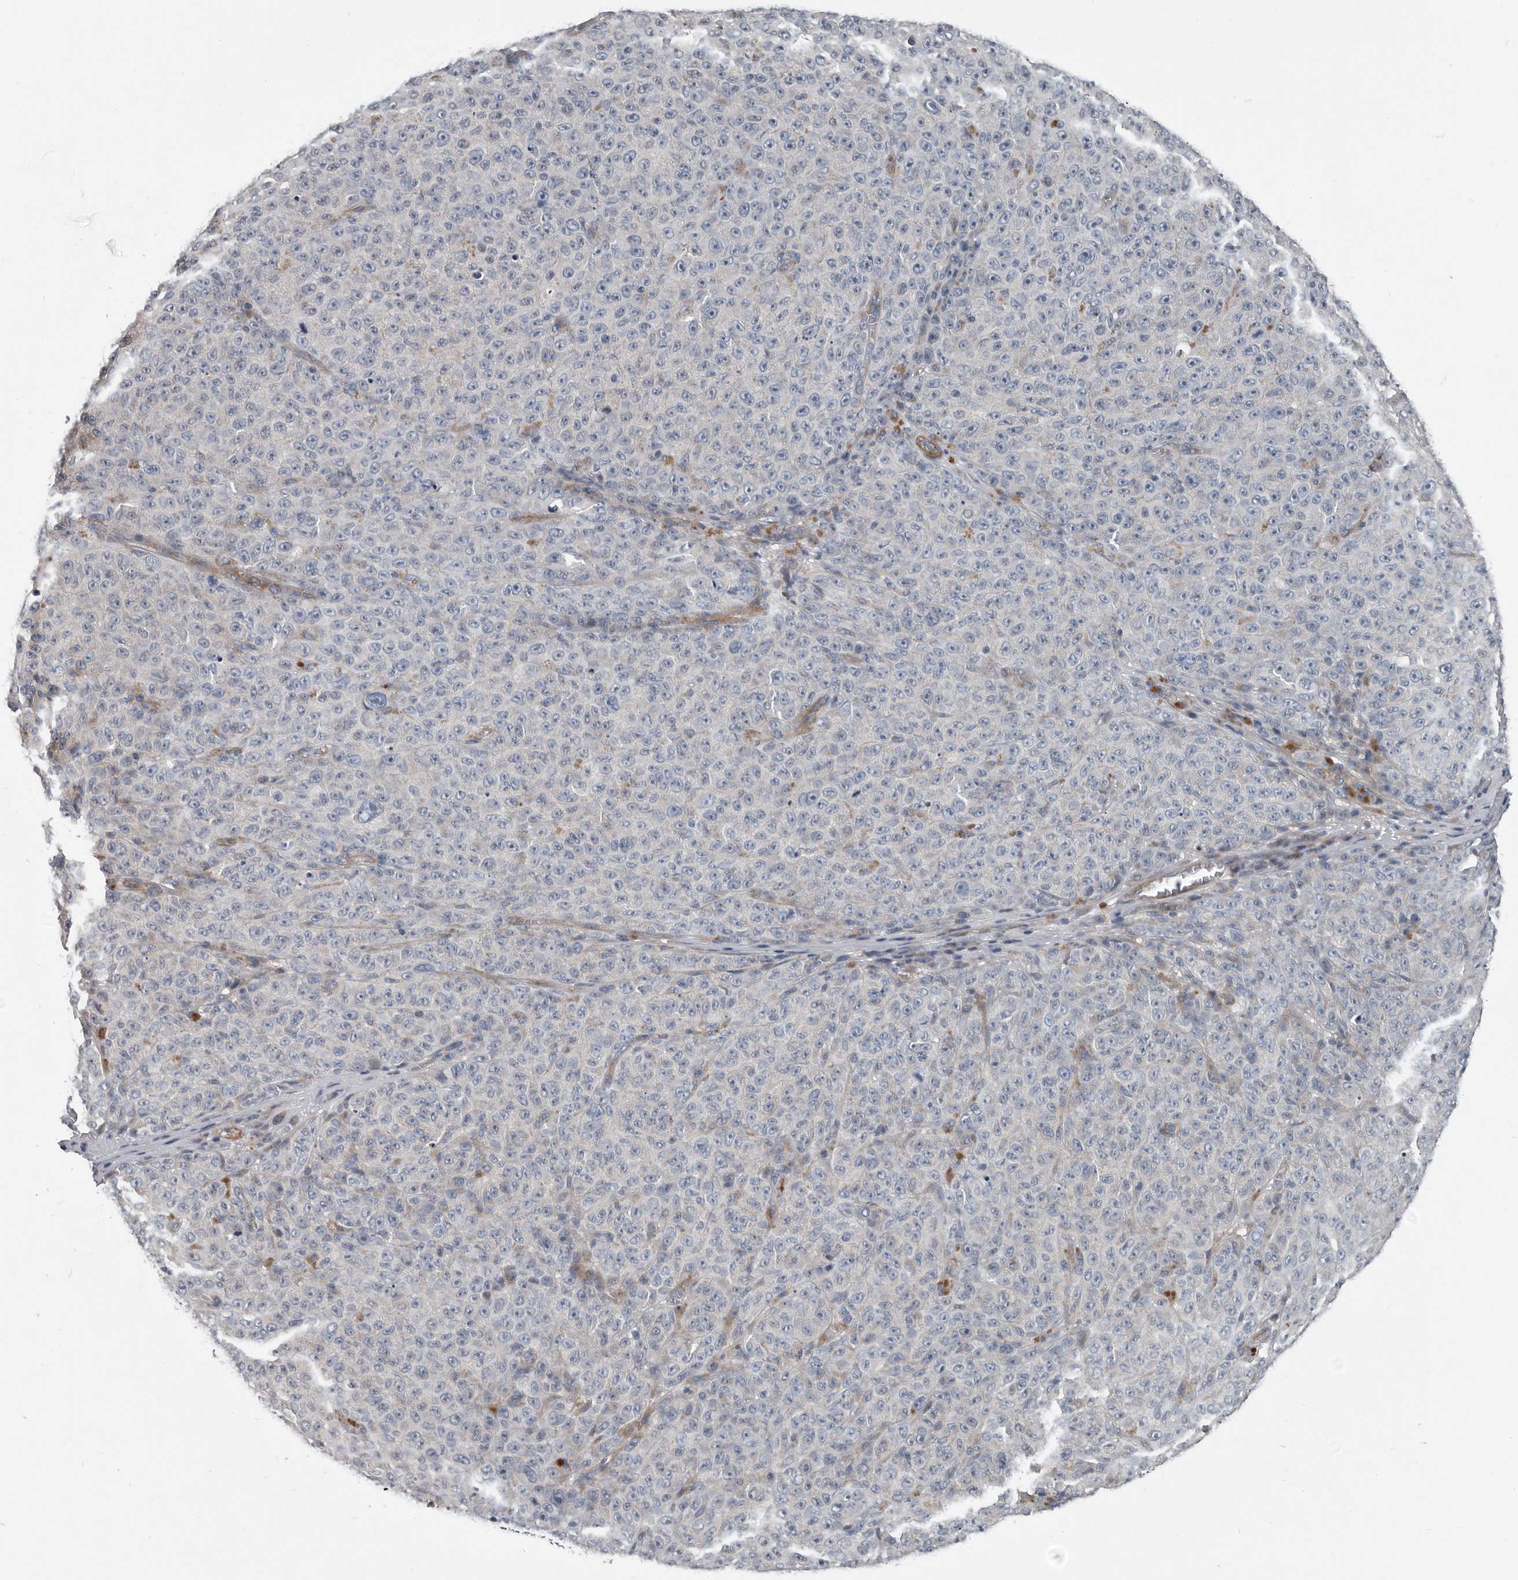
{"staining": {"intensity": "negative", "quantity": "none", "location": "none"}, "tissue": "melanoma", "cell_type": "Tumor cells", "image_type": "cancer", "snomed": [{"axis": "morphology", "description": "Malignant melanoma, NOS"}, {"axis": "topography", "description": "Skin"}], "caption": "Image shows no significant protein staining in tumor cells of melanoma.", "gene": "DPY19L4", "patient": {"sex": "female", "age": 82}}